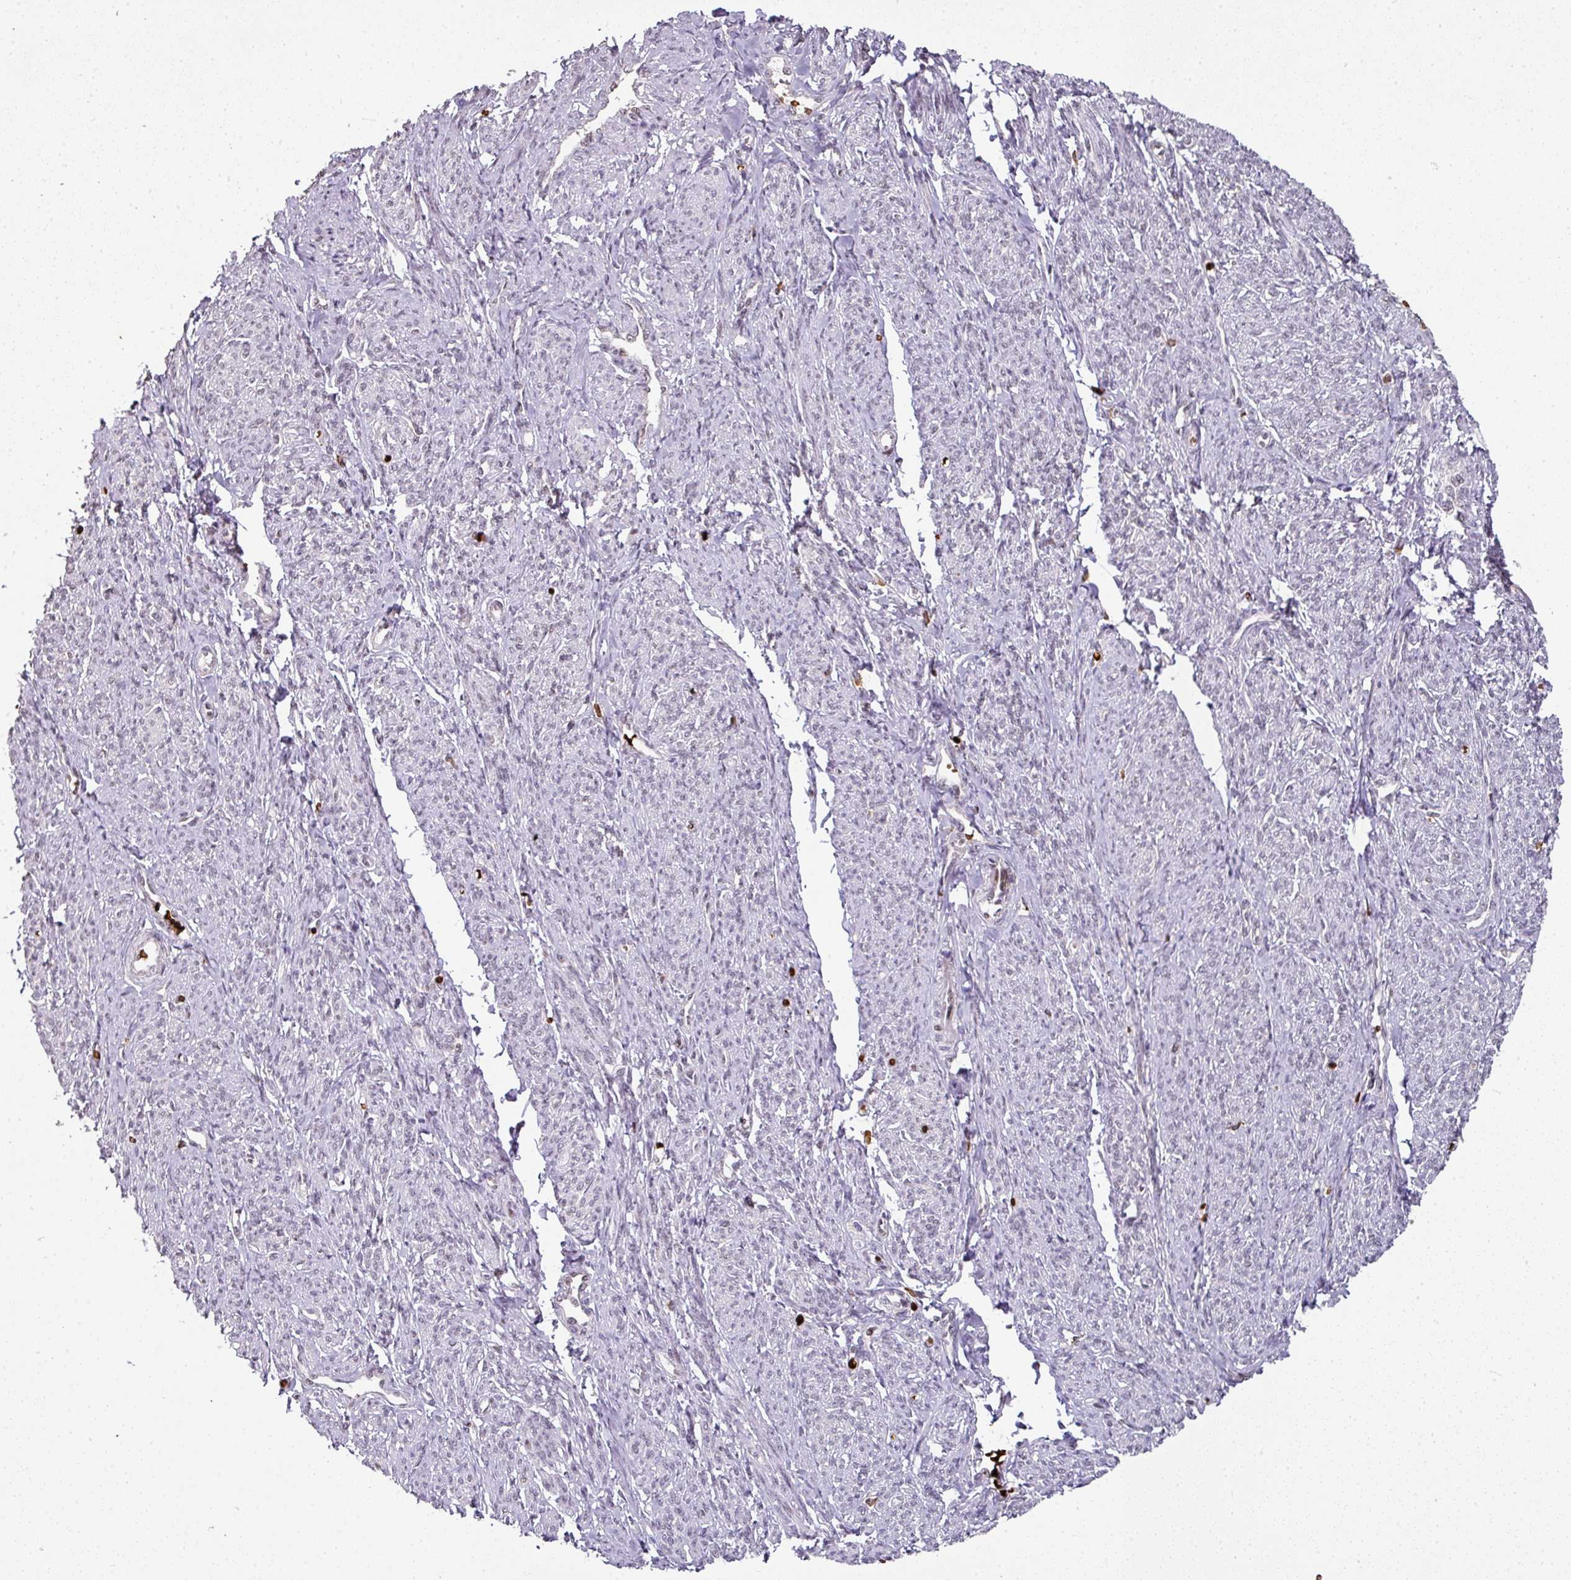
{"staining": {"intensity": "weak", "quantity": "25%-75%", "location": "nuclear"}, "tissue": "smooth muscle", "cell_type": "Smooth muscle cells", "image_type": "normal", "snomed": [{"axis": "morphology", "description": "Normal tissue, NOS"}, {"axis": "topography", "description": "Smooth muscle"}], "caption": "About 25%-75% of smooth muscle cells in benign human smooth muscle demonstrate weak nuclear protein expression as visualized by brown immunohistochemical staining.", "gene": "NEIL1", "patient": {"sex": "female", "age": 65}}